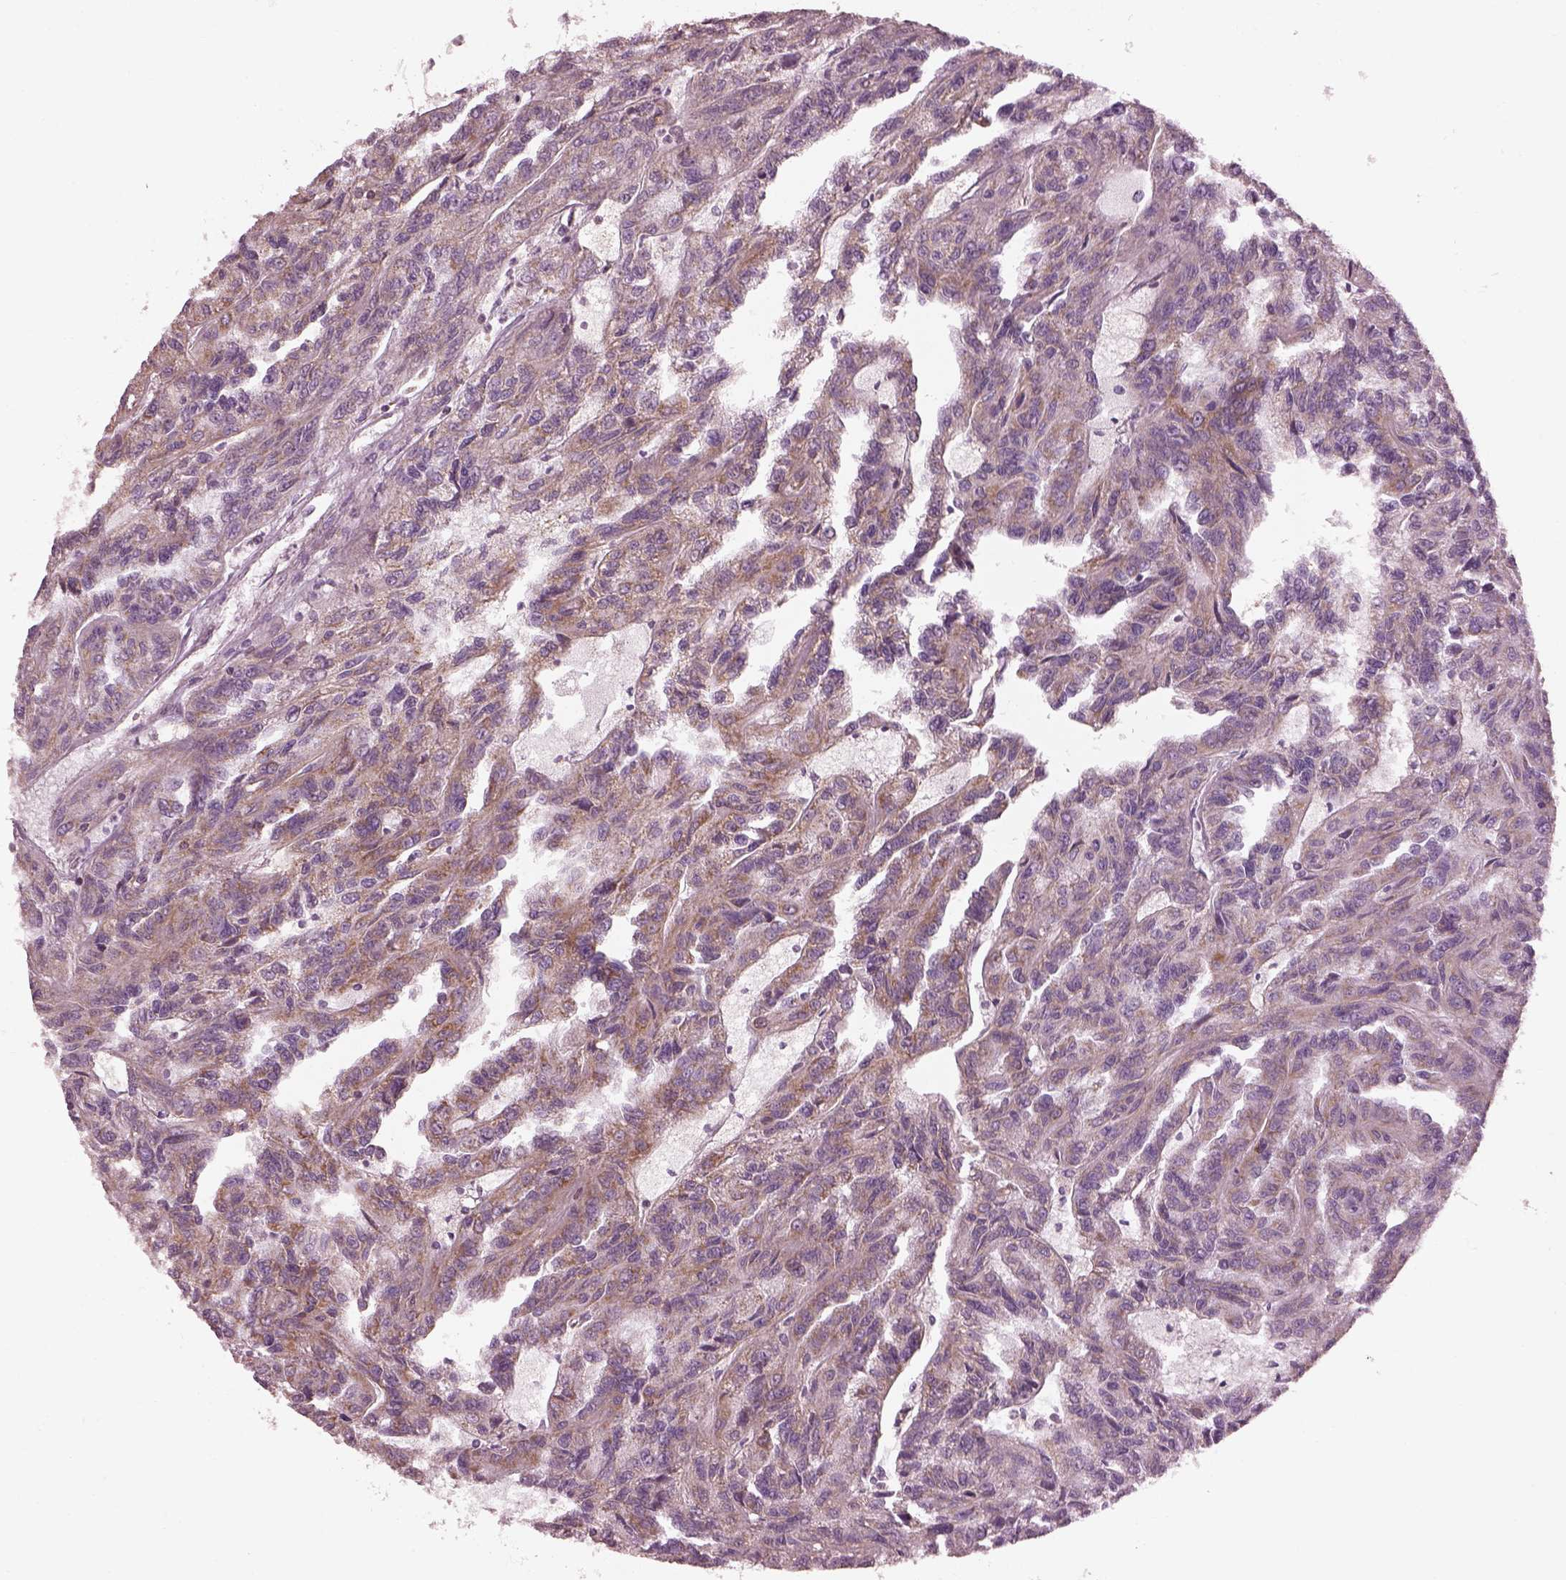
{"staining": {"intensity": "moderate", "quantity": ">75%", "location": "cytoplasmic/membranous"}, "tissue": "renal cancer", "cell_type": "Tumor cells", "image_type": "cancer", "snomed": [{"axis": "morphology", "description": "Adenocarcinoma, NOS"}, {"axis": "topography", "description": "Kidney"}], "caption": "Immunohistochemical staining of adenocarcinoma (renal) demonstrates medium levels of moderate cytoplasmic/membranous expression in about >75% of tumor cells.", "gene": "ATP5MF", "patient": {"sex": "male", "age": 79}}